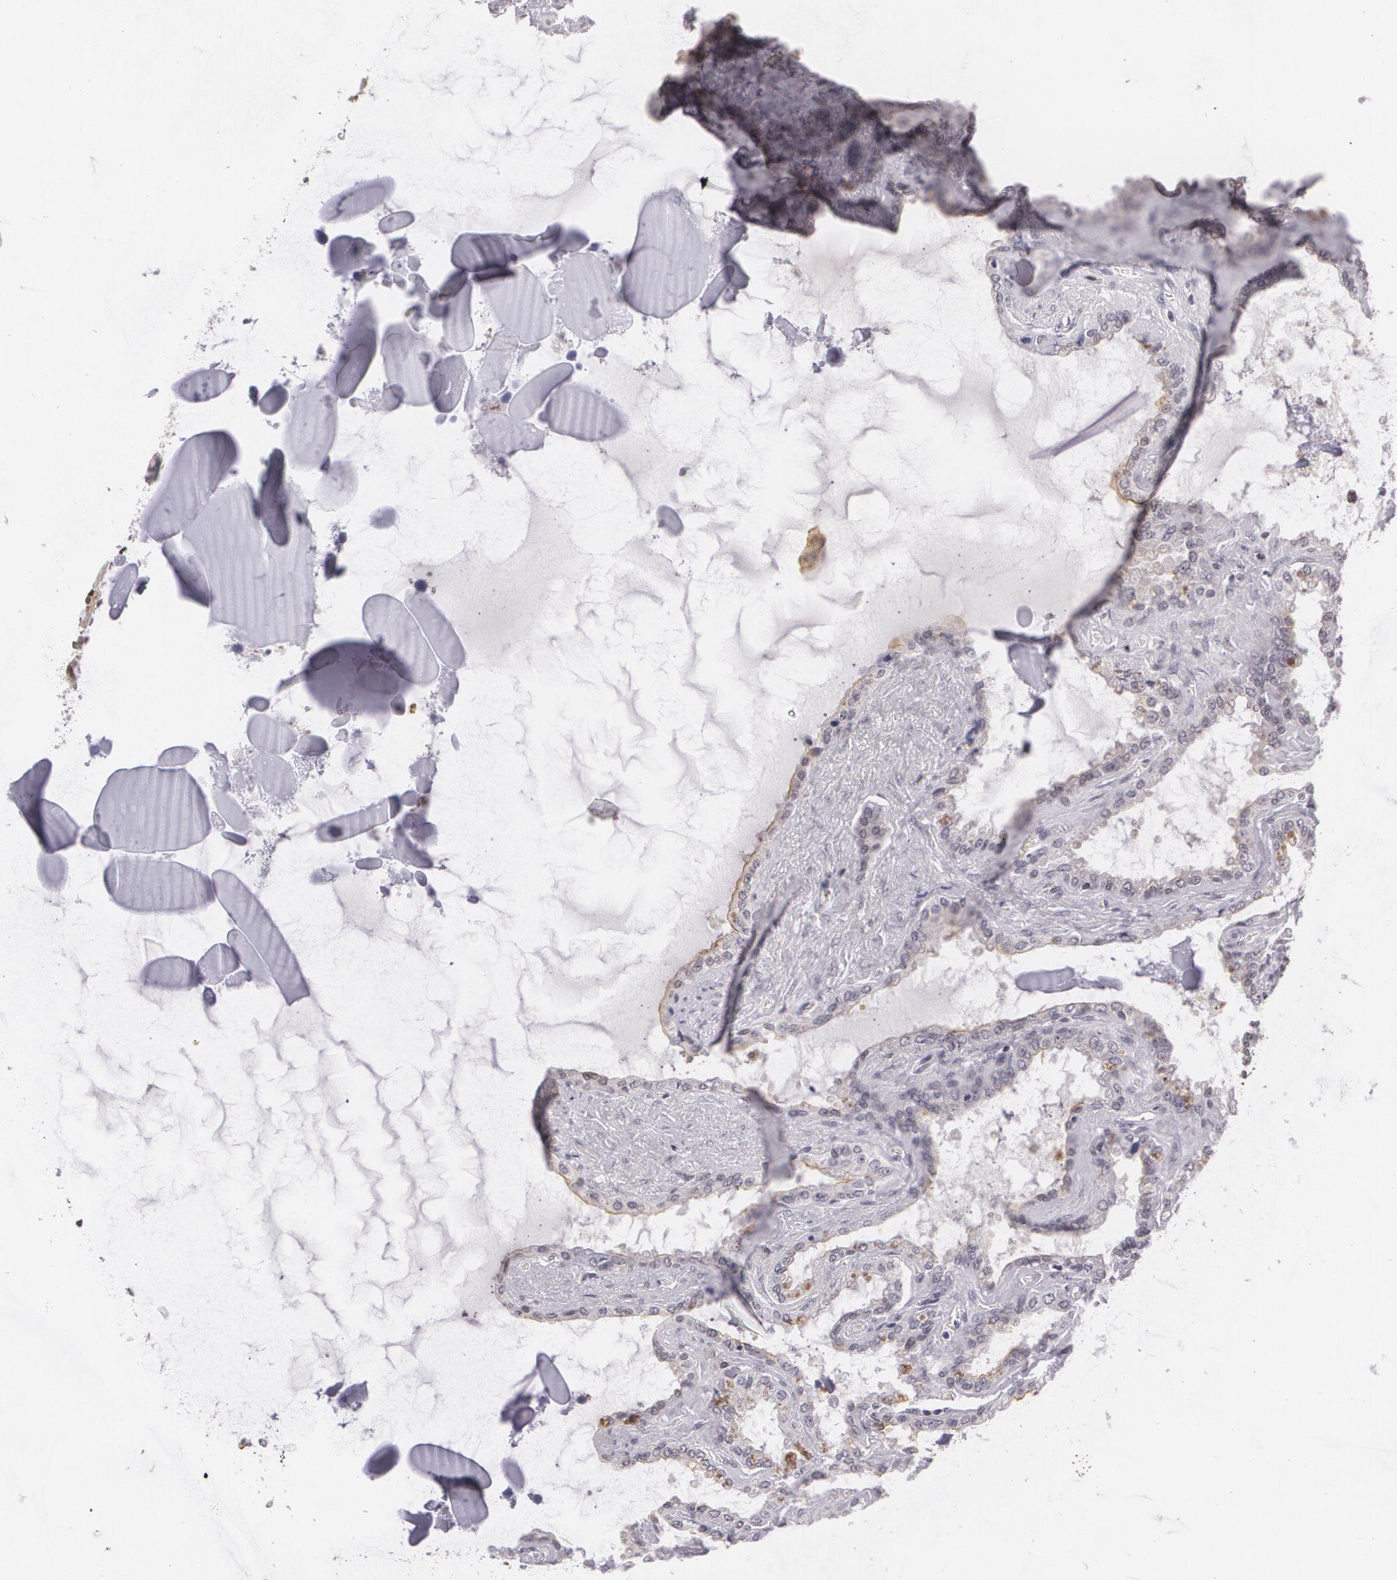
{"staining": {"intensity": "negative", "quantity": "none", "location": "none"}, "tissue": "seminal vesicle", "cell_type": "Glandular cells", "image_type": "normal", "snomed": [{"axis": "morphology", "description": "Normal tissue, NOS"}, {"axis": "morphology", "description": "Inflammation, NOS"}, {"axis": "topography", "description": "Urinary bladder"}, {"axis": "topography", "description": "Prostate"}, {"axis": "topography", "description": "Seminal veicle"}], "caption": "The image reveals no staining of glandular cells in unremarkable seminal vesicle.", "gene": "MUC1", "patient": {"sex": "male", "age": 82}}